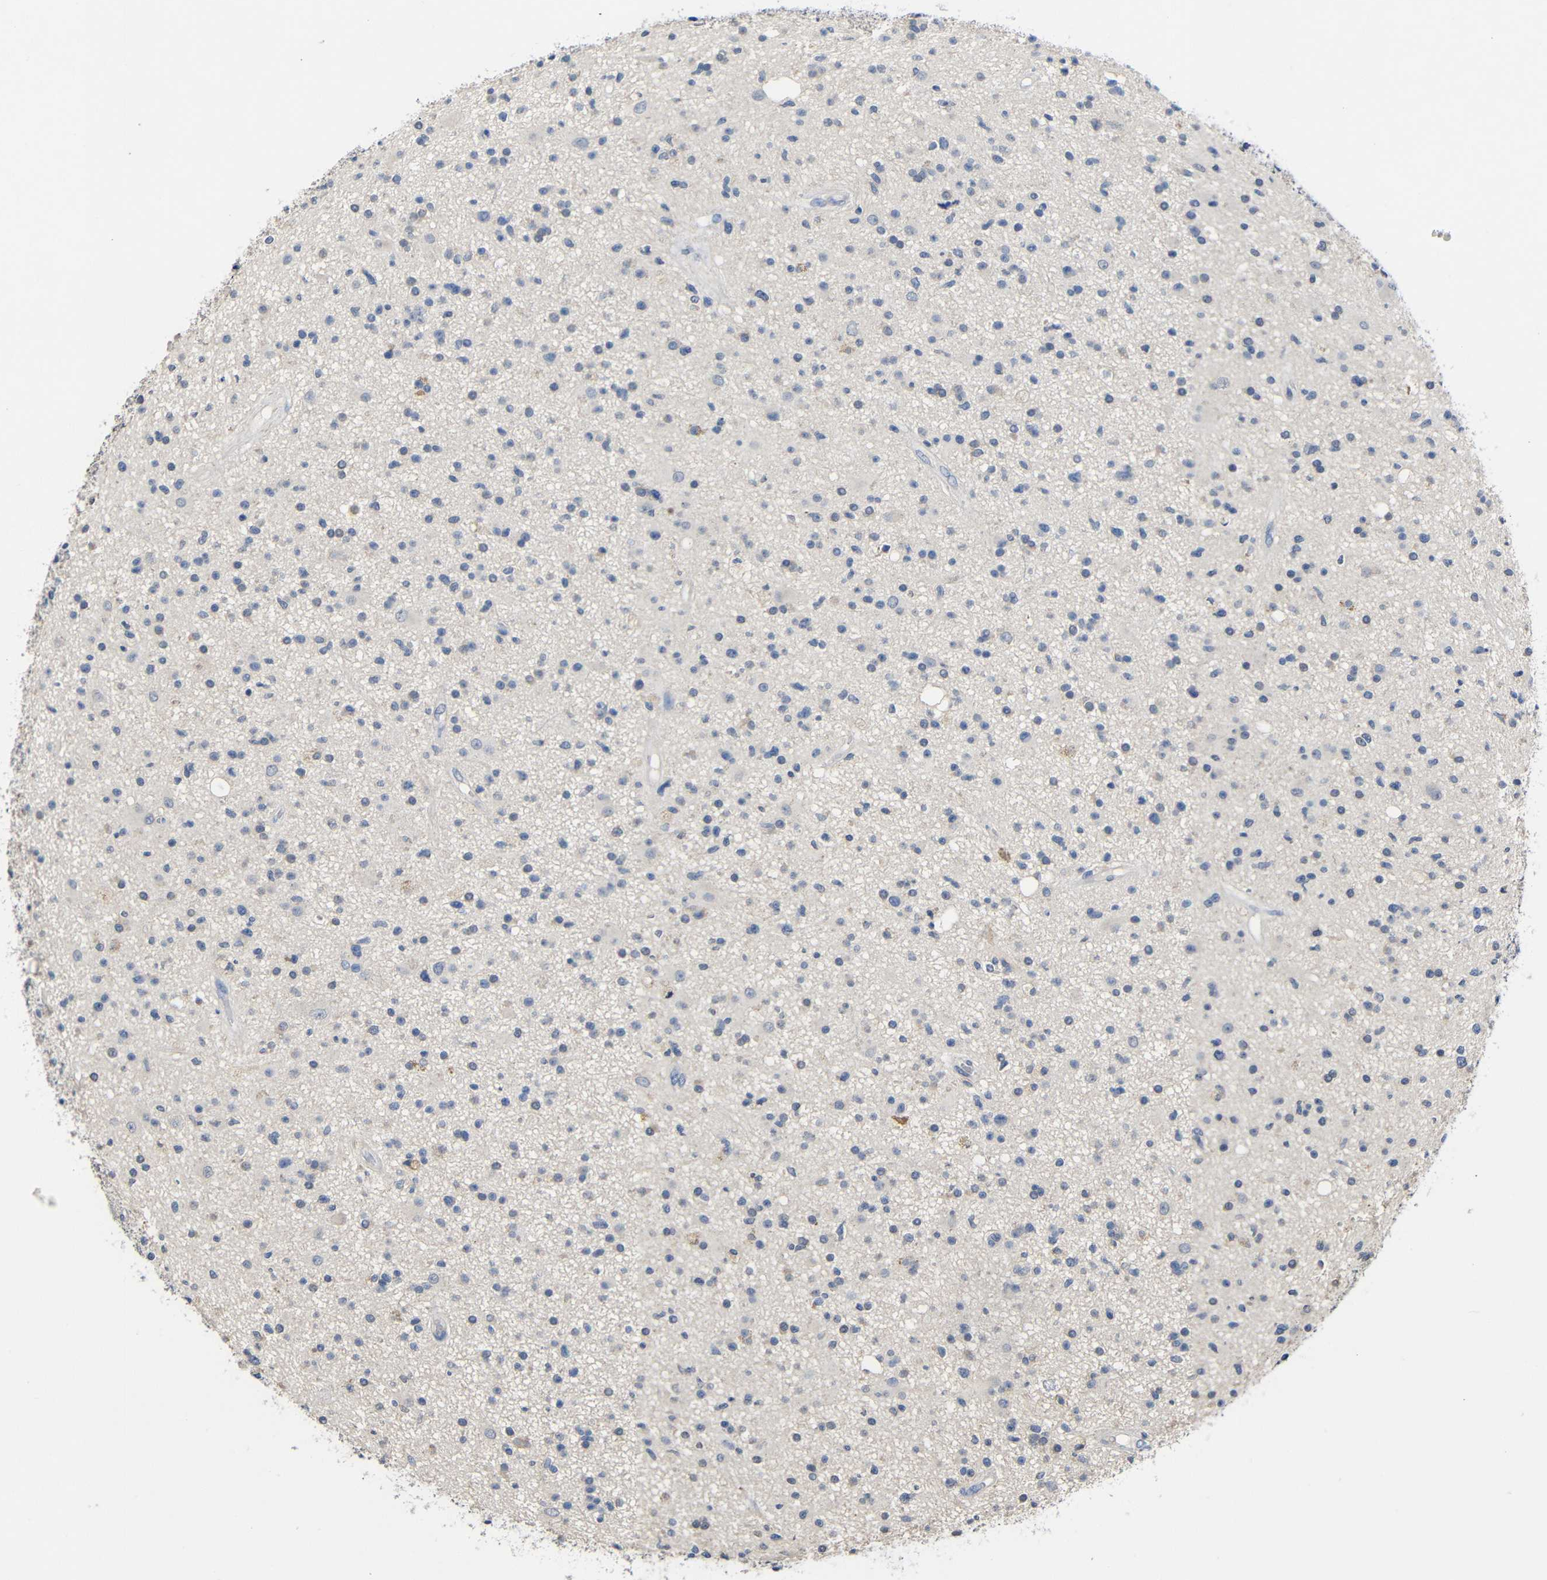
{"staining": {"intensity": "negative", "quantity": "none", "location": "none"}, "tissue": "glioma", "cell_type": "Tumor cells", "image_type": "cancer", "snomed": [{"axis": "morphology", "description": "Glioma, malignant, High grade"}, {"axis": "topography", "description": "Brain"}], "caption": "The micrograph shows no significant expression in tumor cells of high-grade glioma (malignant). (Stains: DAB immunohistochemistry (IHC) with hematoxylin counter stain, Microscopy: brightfield microscopy at high magnification).", "gene": "HNF1A", "patient": {"sex": "male", "age": 33}}